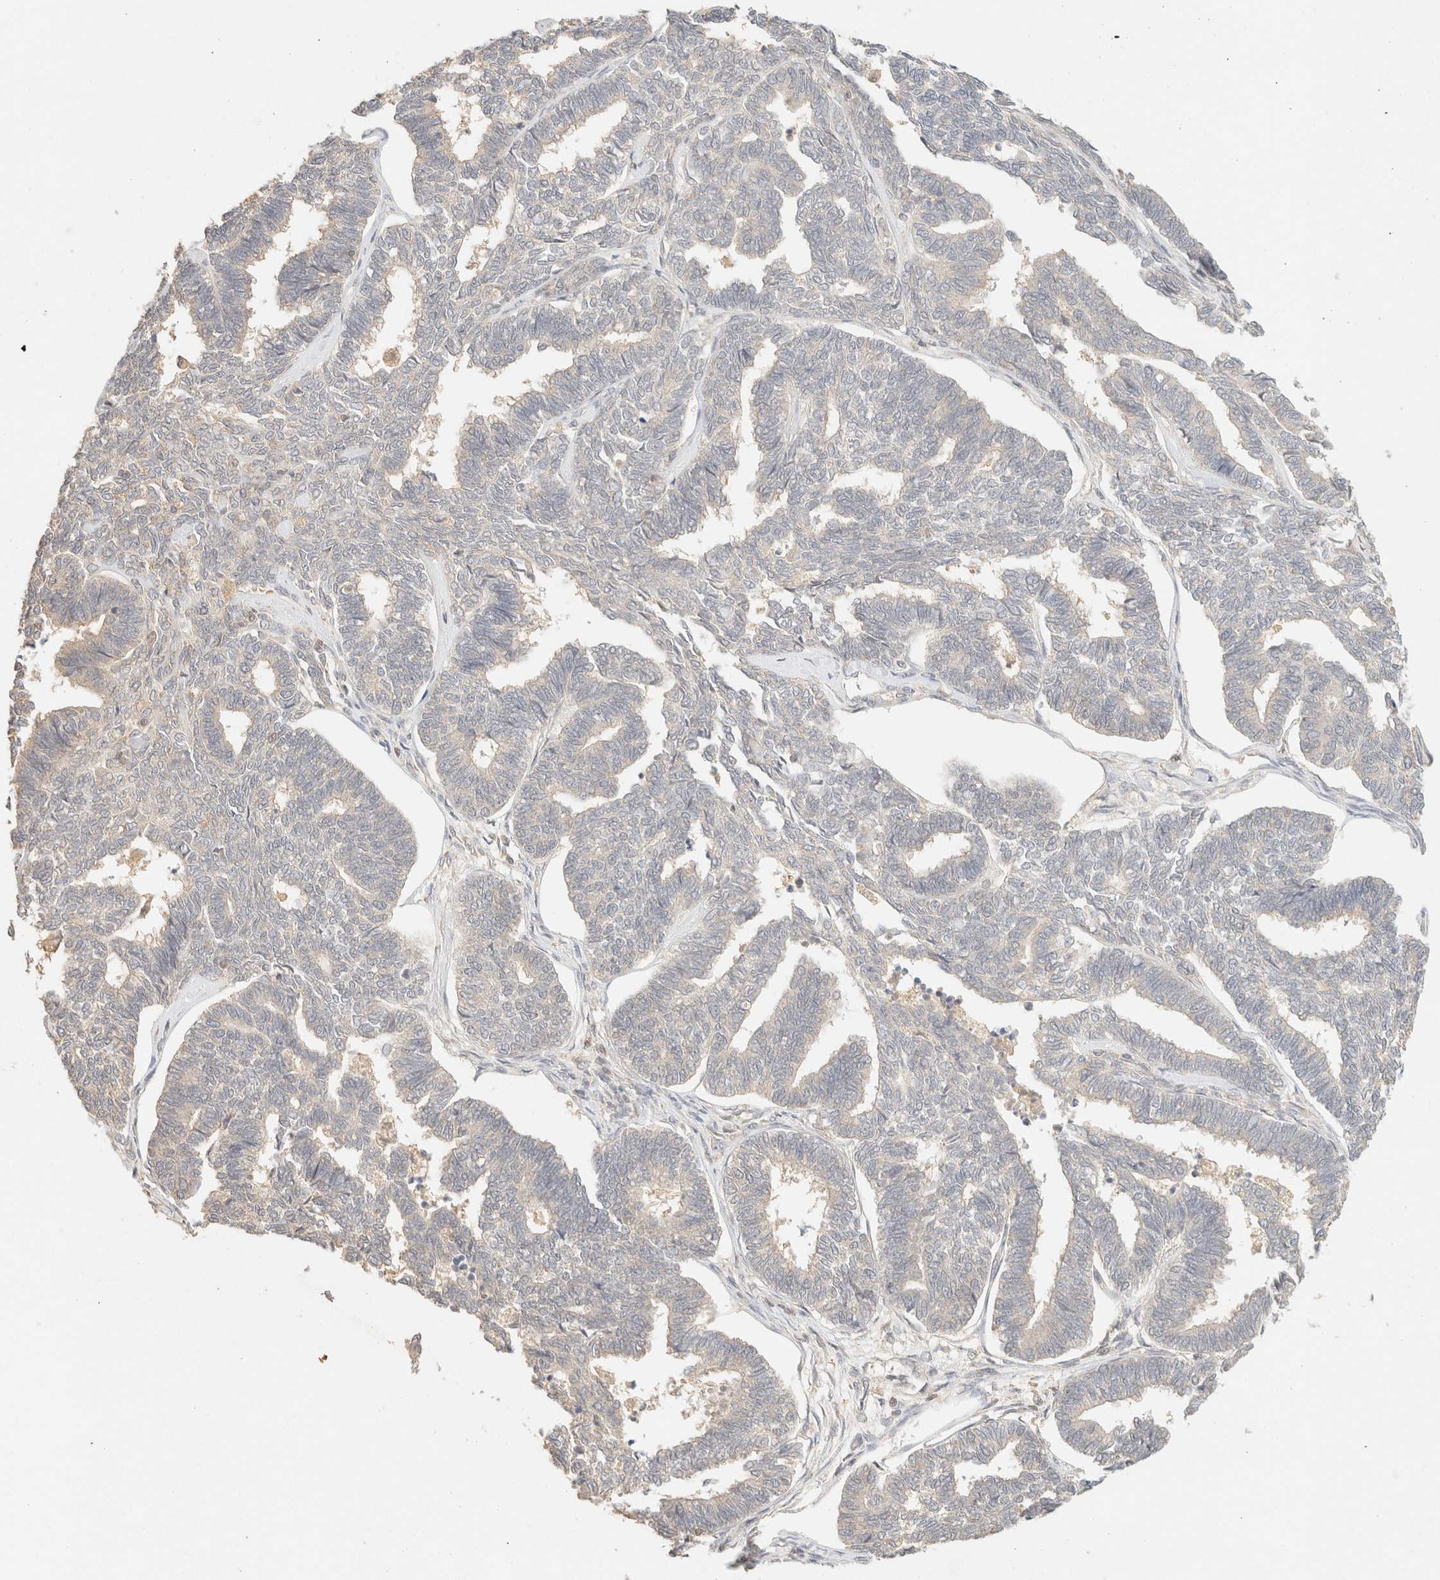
{"staining": {"intensity": "negative", "quantity": "none", "location": "none"}, "tissue": "endometrial cancer", "cell_type": "Tumor cells", "image_type": "cancer", "snomed": [{"axis": "morphology", "description": "Adenocarcinoma, NOS"}, {"axis": "topography", "description": "Endometrium"}], "caption": "The micrograph exhibits no significant positivity in tumor cells of endometrial adenocarcinoma. (Immunohistochemistry, brightfield microscopy, high magnification).", "gene": "TIMD4", "patient": {"sex": "female", "age": 70}}